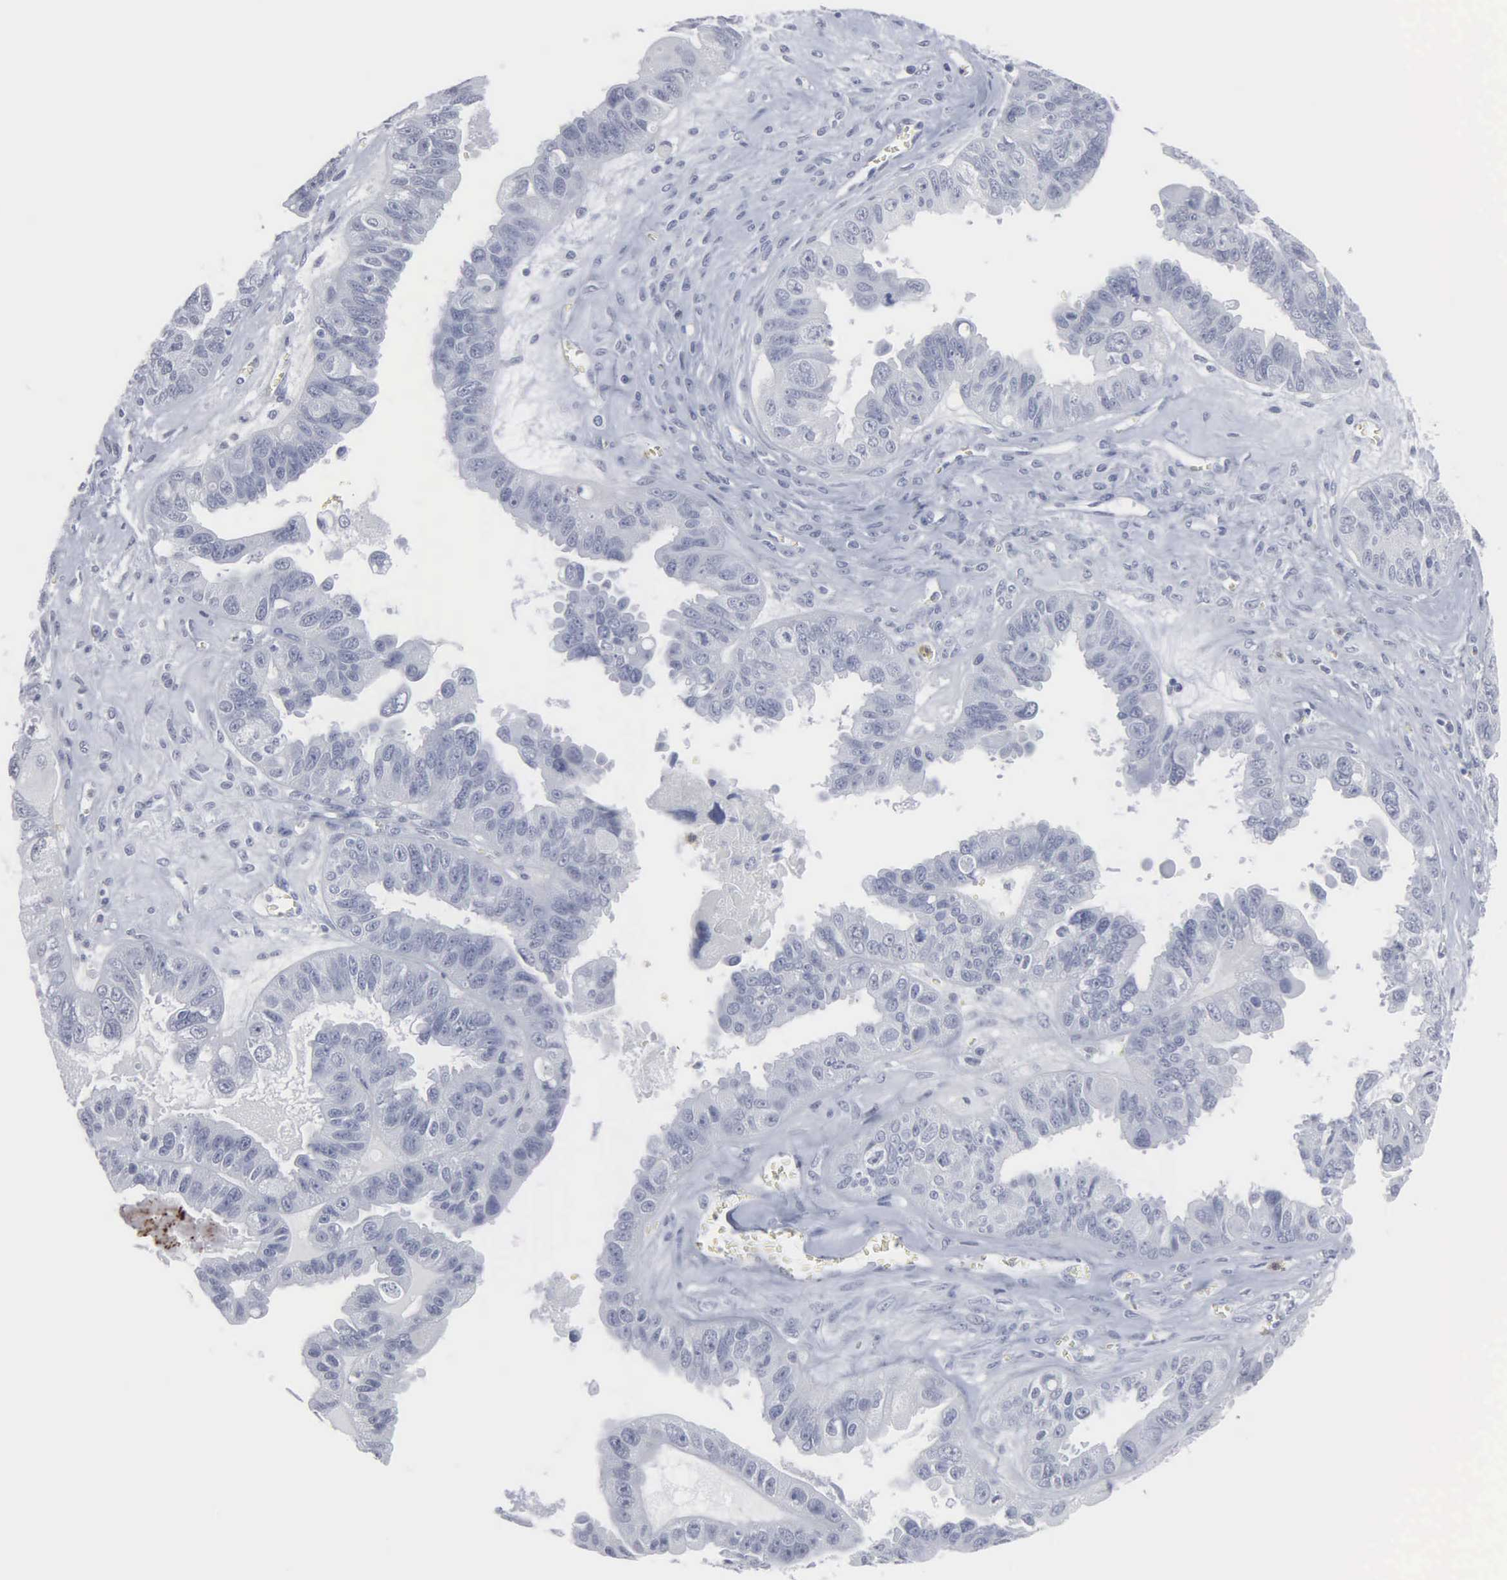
{"staining": {"intensity": "negative", "quantity": "none", "location": "none"}, "tissue": "ovarian cancer", "cell_type": "Tumor cells", "image_type": "cancer", "snomed": [{"axis": "morphology", "description": "Carcinoma, endometroid"}, {"axis": "topography", "description": "Ovary"}], "caption": "Tumor cells show no significant protein positivity in ovarian cancer (endometroid carcinoma). (DAB (3,3'-diaminobenzidine) immunohistochemistry, high magnification).", "gene": "SPIN3", "patient": {"sex": "female", "age": 85}}